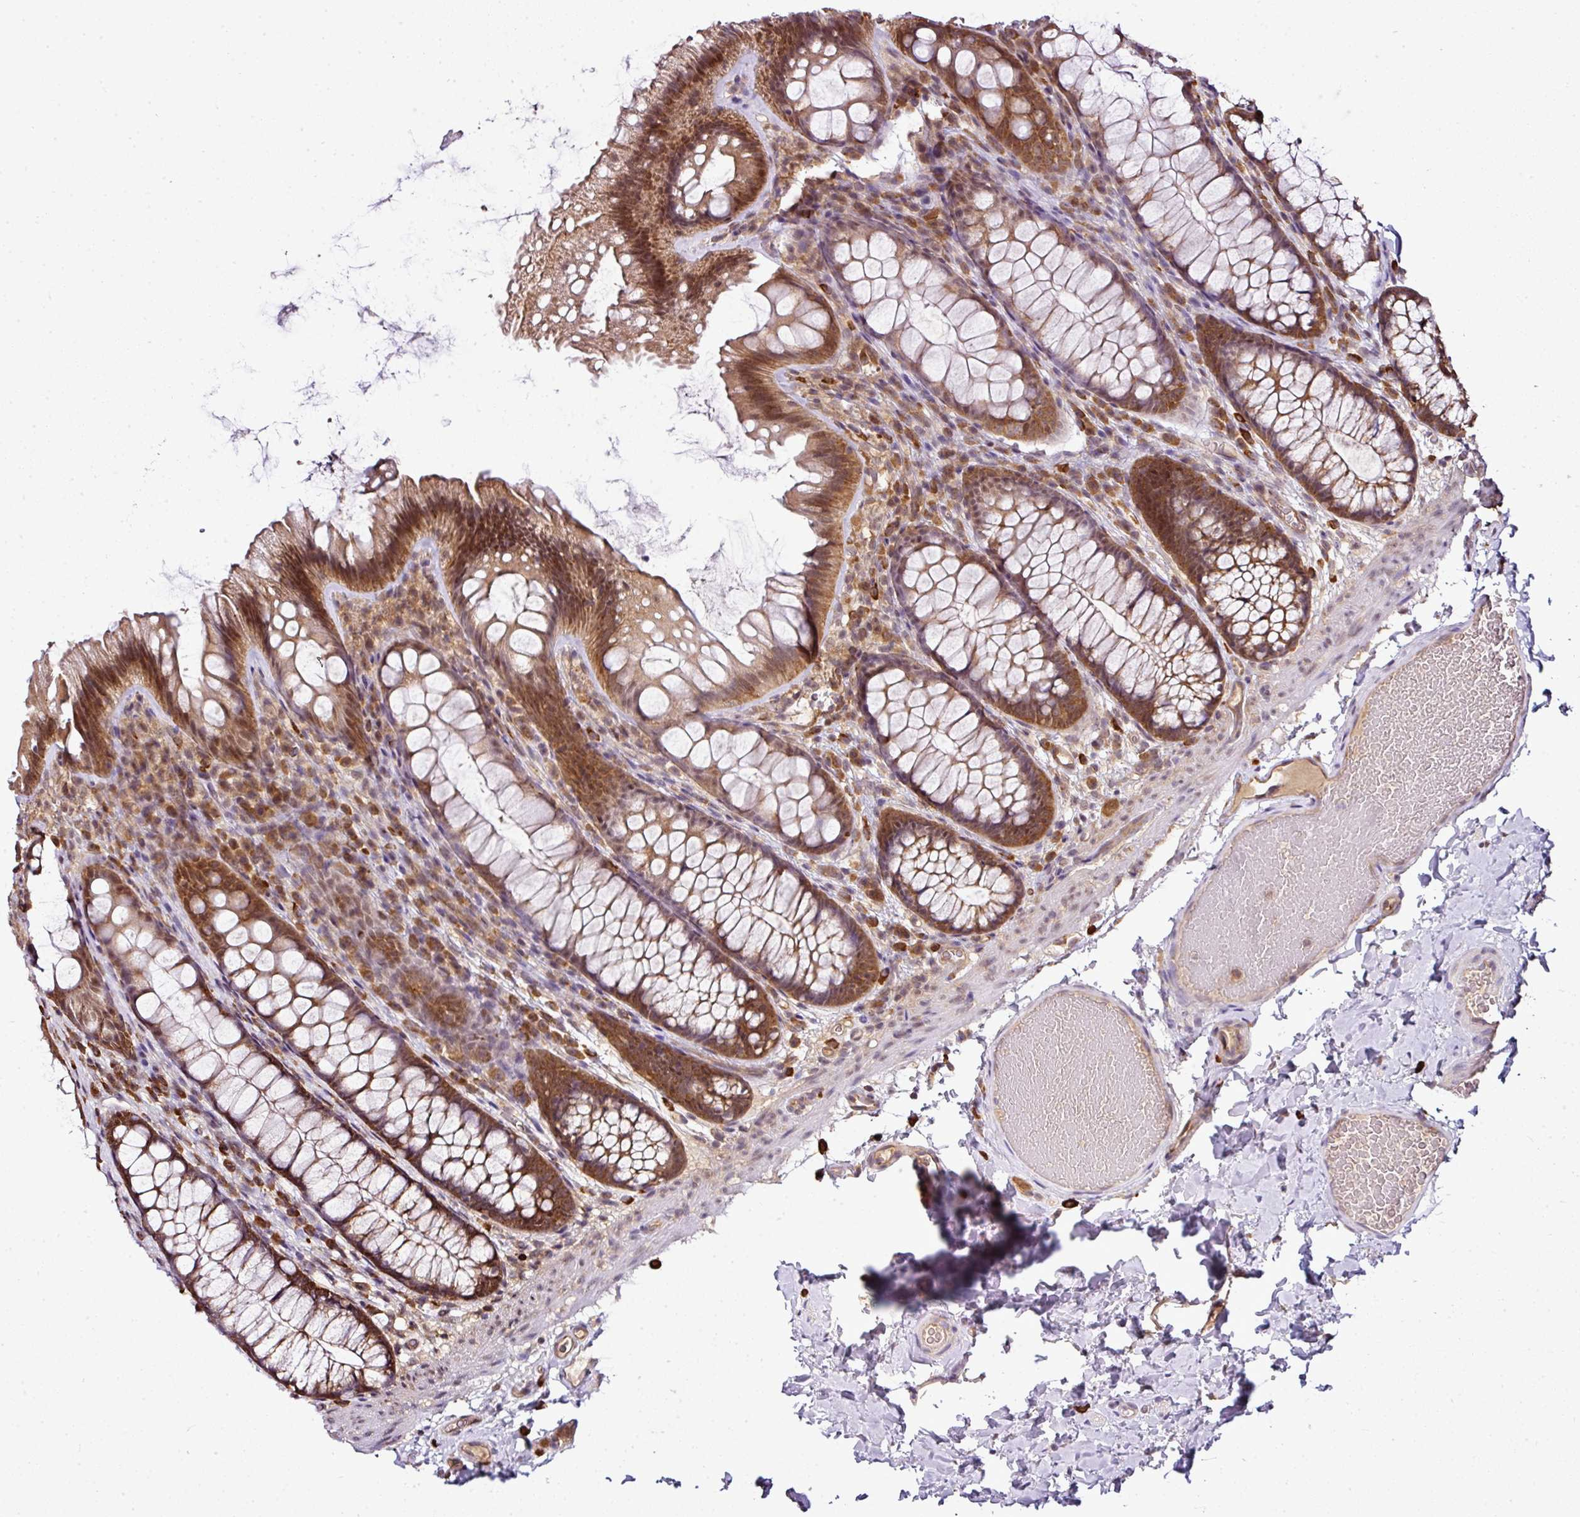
{"staining": {"intensity": "moderate", "quantity": ">75%", "location": "cytoplasmic/membranous"}, "tissue": "colon", "cell_type": "Endothelial cells", "image_type": "normal", "snomed": [{"axis": "morphology", "description": "Normal tissue, NOS"}, {"axis": "topography", "description": "Colon"}], "caption": "Colon stained for a protein exhibits moderate cytoplasmic/membranous positivity in endothelial cells. The protein is stained brown, and the nuclei are stained in blue (DAB IHC with brightfield microscopy, high magnification).", "gene": "RBM14", "patient": {"sex": "male", "age": 46}}